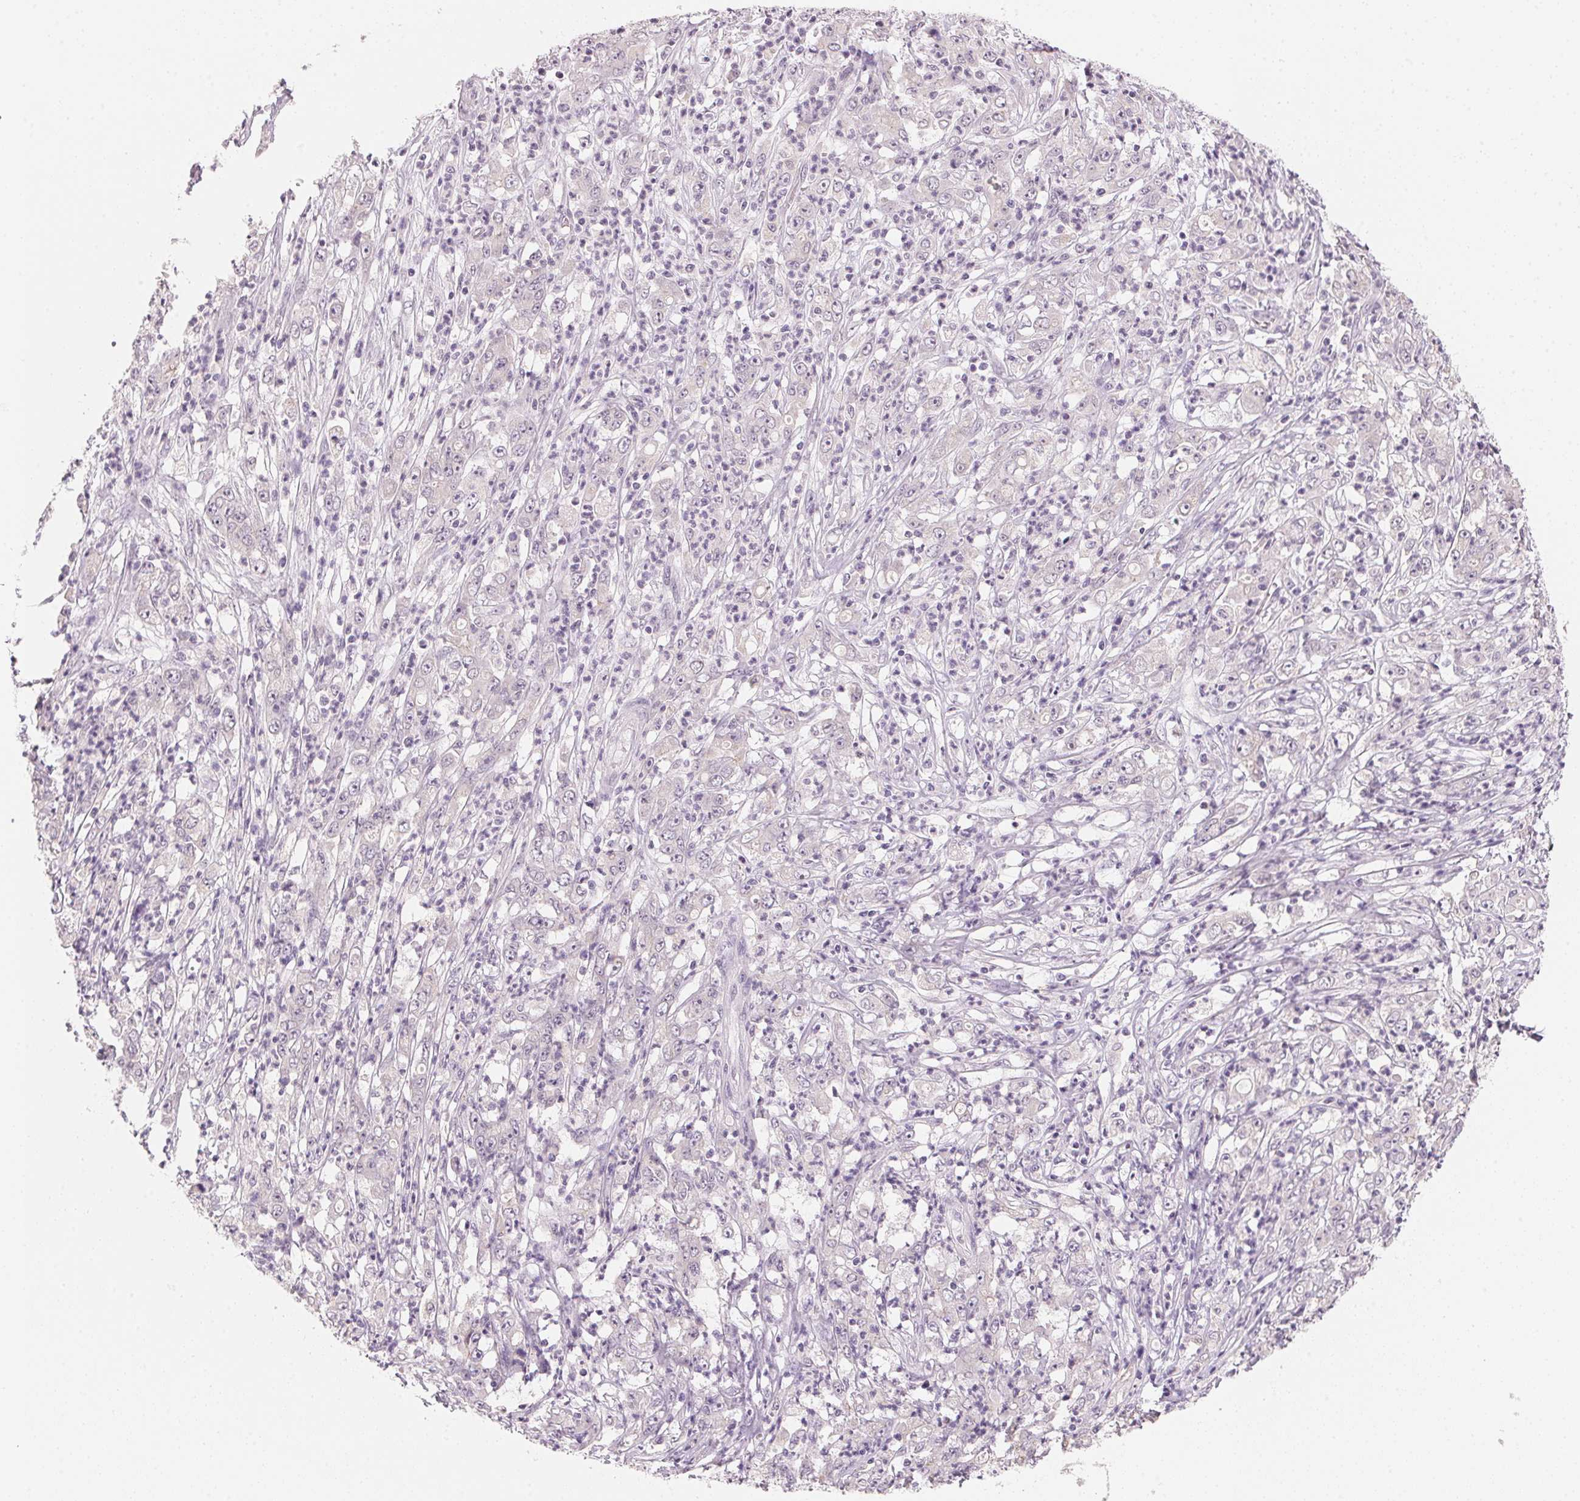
{"staining": {"intensity": "negative", "quantity": "none", "location": "none"}, "tissue": "stomach cancer", "cell_type": "Tumor cells", "image_type": "cancer", "snomed": [{"axis": "morphology", "description": "Adenocarcinoma, NOS"}, {"axis": "topography", "description": "Stomach, lower"}], "caption": "Stomach cancer stained for a protein using immunohistochemistry shows no staining tumor cells.", "gene": "ANKRD31", "patient": {"sex": "female", "age": 71}}